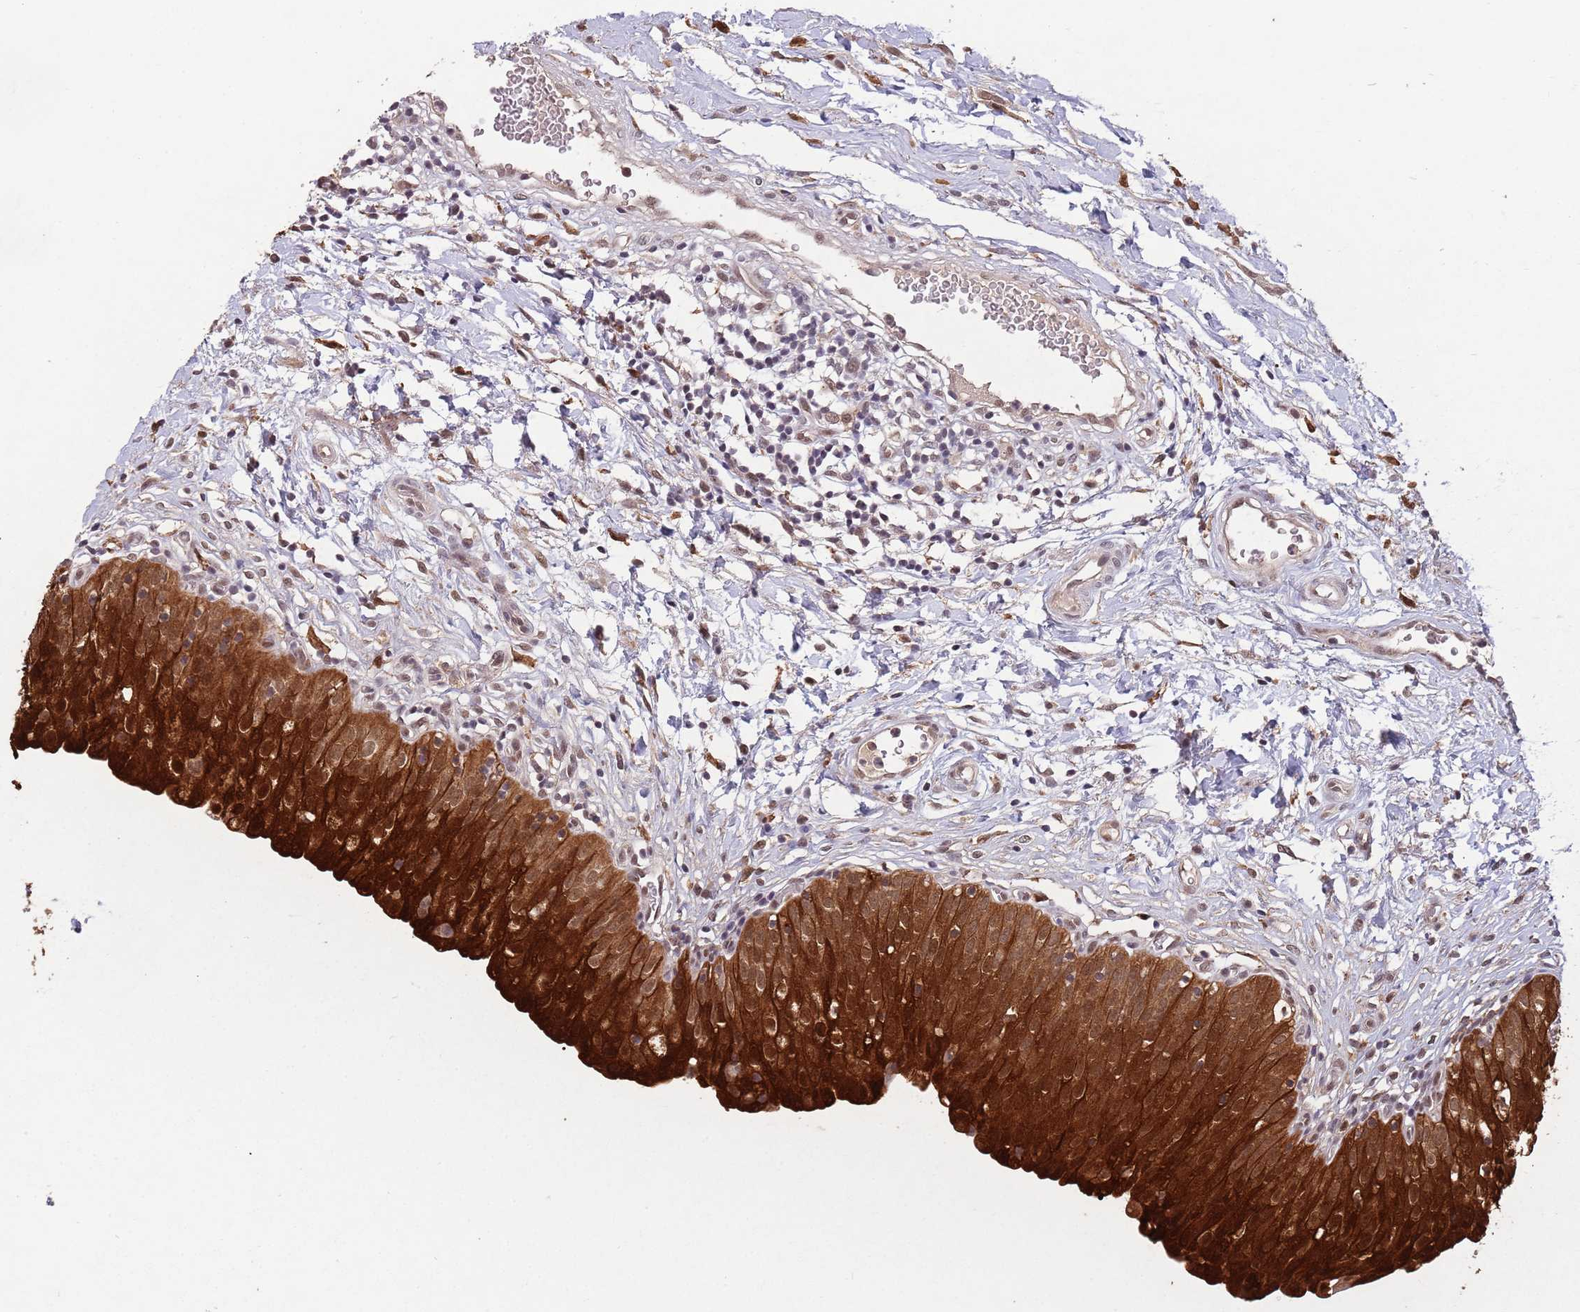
{"staining": {"intensity": "strong", "quantity": ">75%", "location": "cytoplasmic/membranous,nuclear"}, "tissue": "urinary bladder", "cell_type": "Urothelial cells", "image_type": "normal", "snomed": [{"axis": "morphology", "description": "Normal tissue, NOS"}, {"axis": "topography", "description": "Urinary bladder"}], "caption": "Protein analysis of benign urinary bladder displays strong cytoplasmic/membranous,nuclear staining in approximately >75% of urothelial cells. The staining was performed using DAB, with brown indicating positive protein expression. Nuclei are stained blue with hematoxylin.", "gene": "ZNF639", "patient": {"sex": "male", "age": 55}}